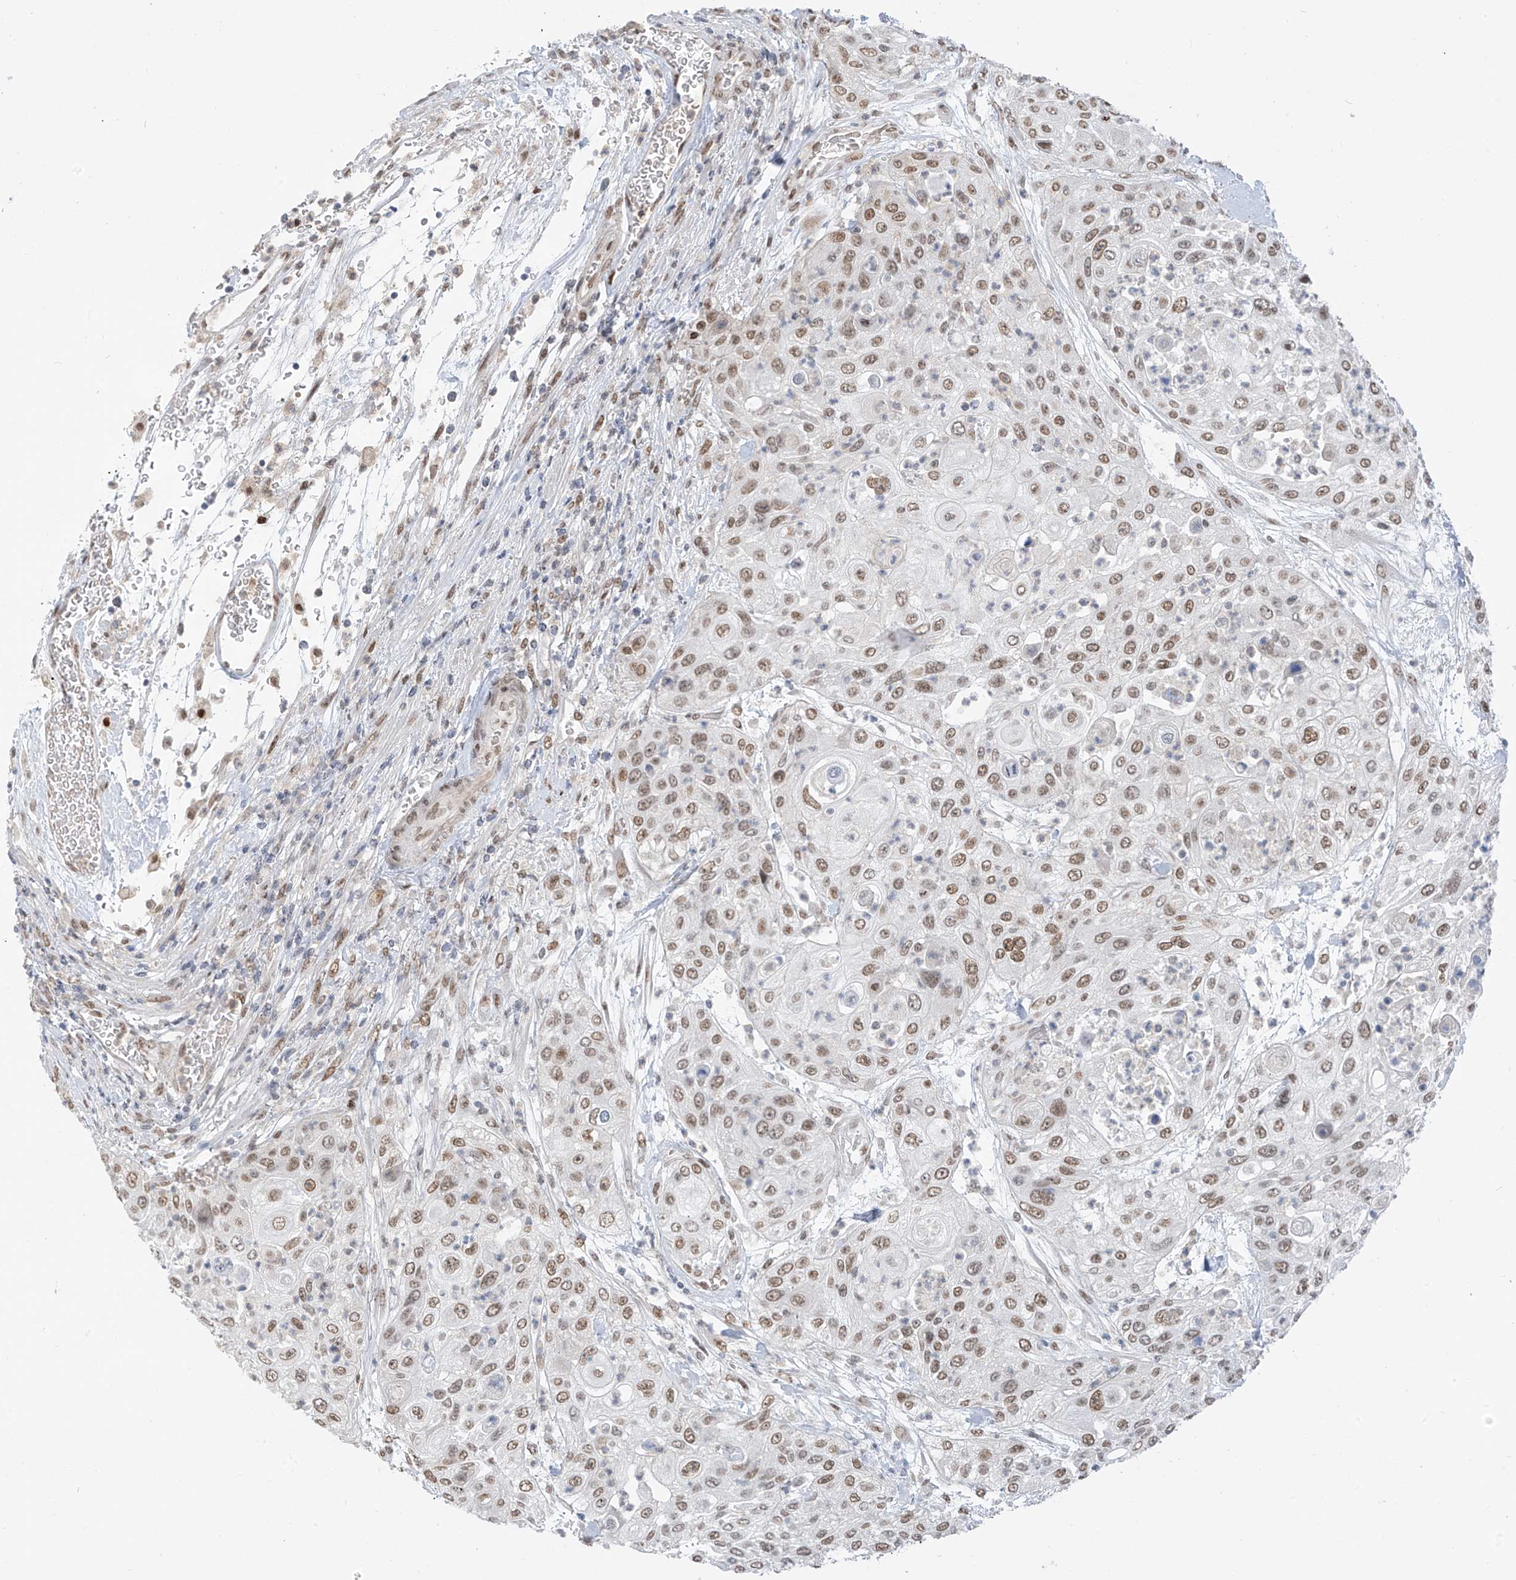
{"staining": {"intensity": "moderate", "quantity": ">75%", "location": "nuclear"}, "tissue": "urothelial cancer", "cell_type": "Tumor cells", "image_type": "cancer", "snomed": [{"axis": "morphology", "description": "Urothelial carcinoma, High grade"}, {"axis": "topography", "description": "Urinary bladder"}], "caption": "Tumor cells show medium levels of moderate nuclear positivity in about >75% of cells in human urothelial cancer.", "gene": "MCM9", "patient": {"sex": "female", "age": 79}}